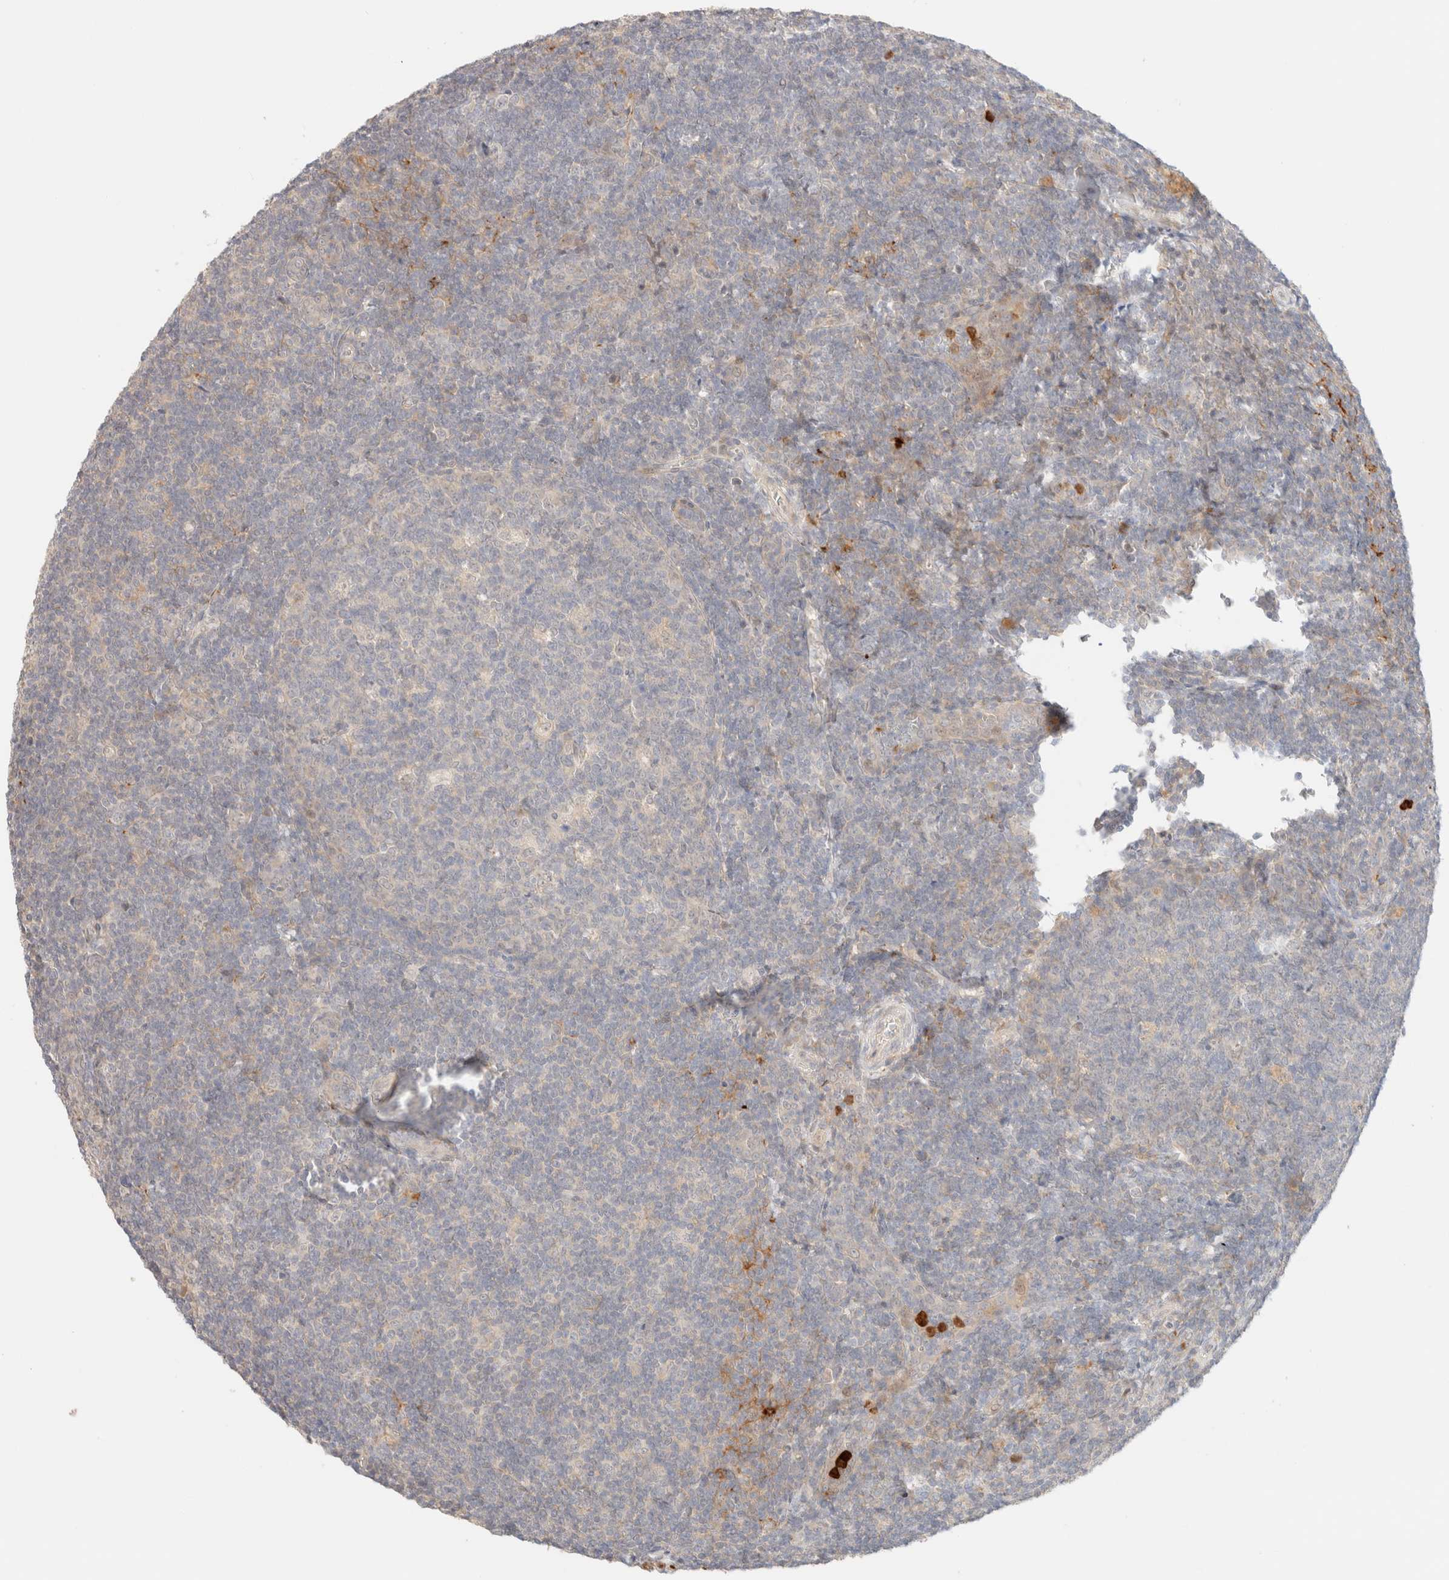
{"staining": {"intensity": "negative", "quantity": "none", "location": "none"}, "tissue": "tonsil", "cell_type": "Germinal center cells", "image_type": "normal", "snomed": [{"axis": "morphology", "description": "Normal tissue, NOS"}, {"axis": "topography", "description": "Tonsil"}], "caption": "A high-resolution photomicrograph shows IHC staining of benign tonsil, which exhibits no significant expression in germinal center cells.", "gene": "SGSM2", "patient": {"sex": "male", "age": 37}}